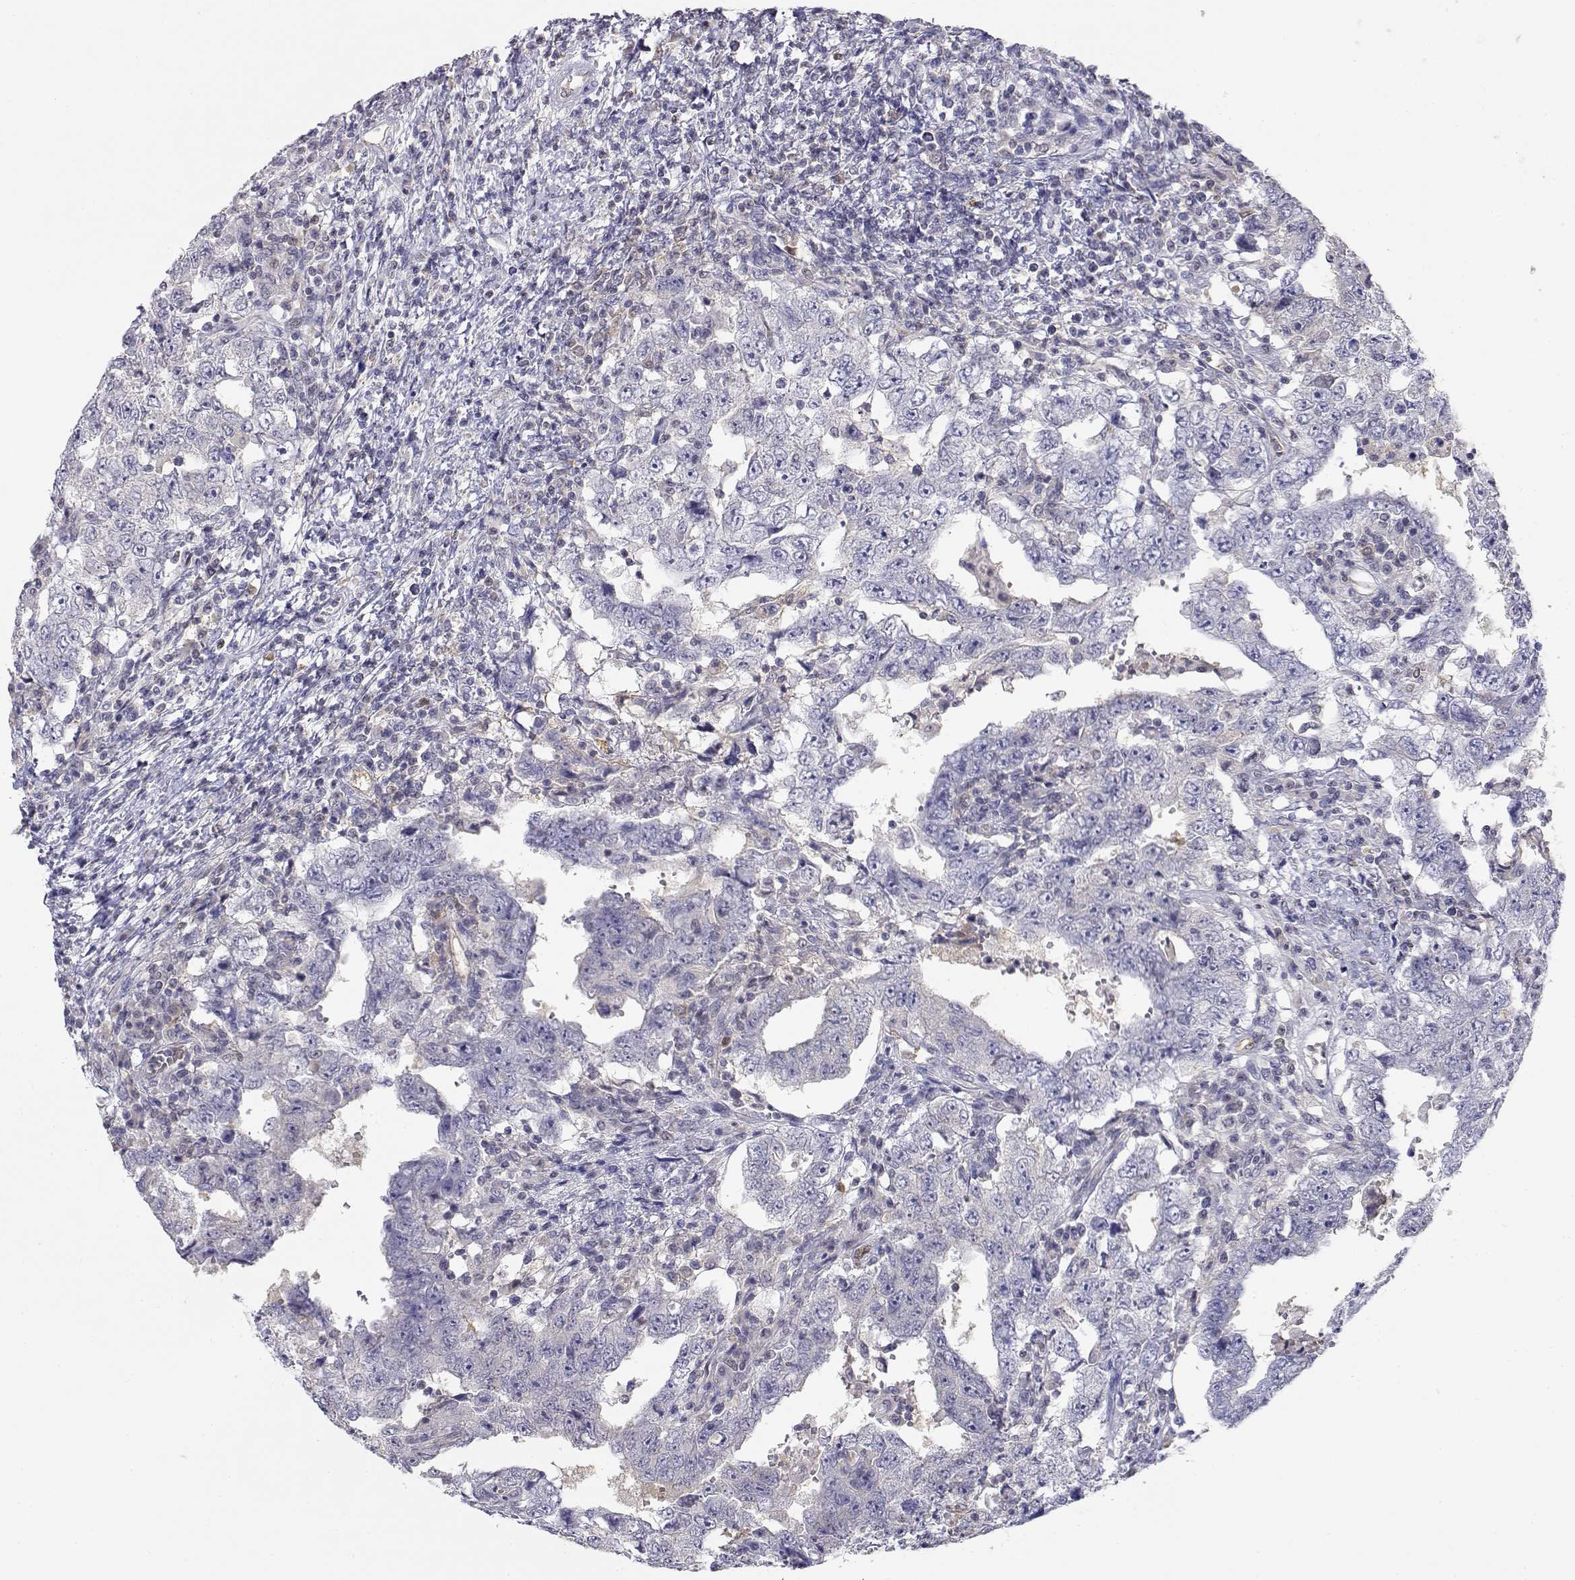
{"staining": {"intensity": "negative", "quantity": "none", "location": "none"}, "tissue": "testis cancer", "cell_type": "Tumor cells", "image_type": "cancer", "snomed": [{"axis": "morphology", "description": "Carcinoma, Embryonal, NOS"}, {"axis": "topography", "description": "Testis"}], "caption": "Human testis cancer (embryonal carcinoma) stained for a protein using immunohistochemistry (IHC) reveals no staining in tumor cells.", "gene": "ADA", "patient": {"sex": "male", "age": 26}}